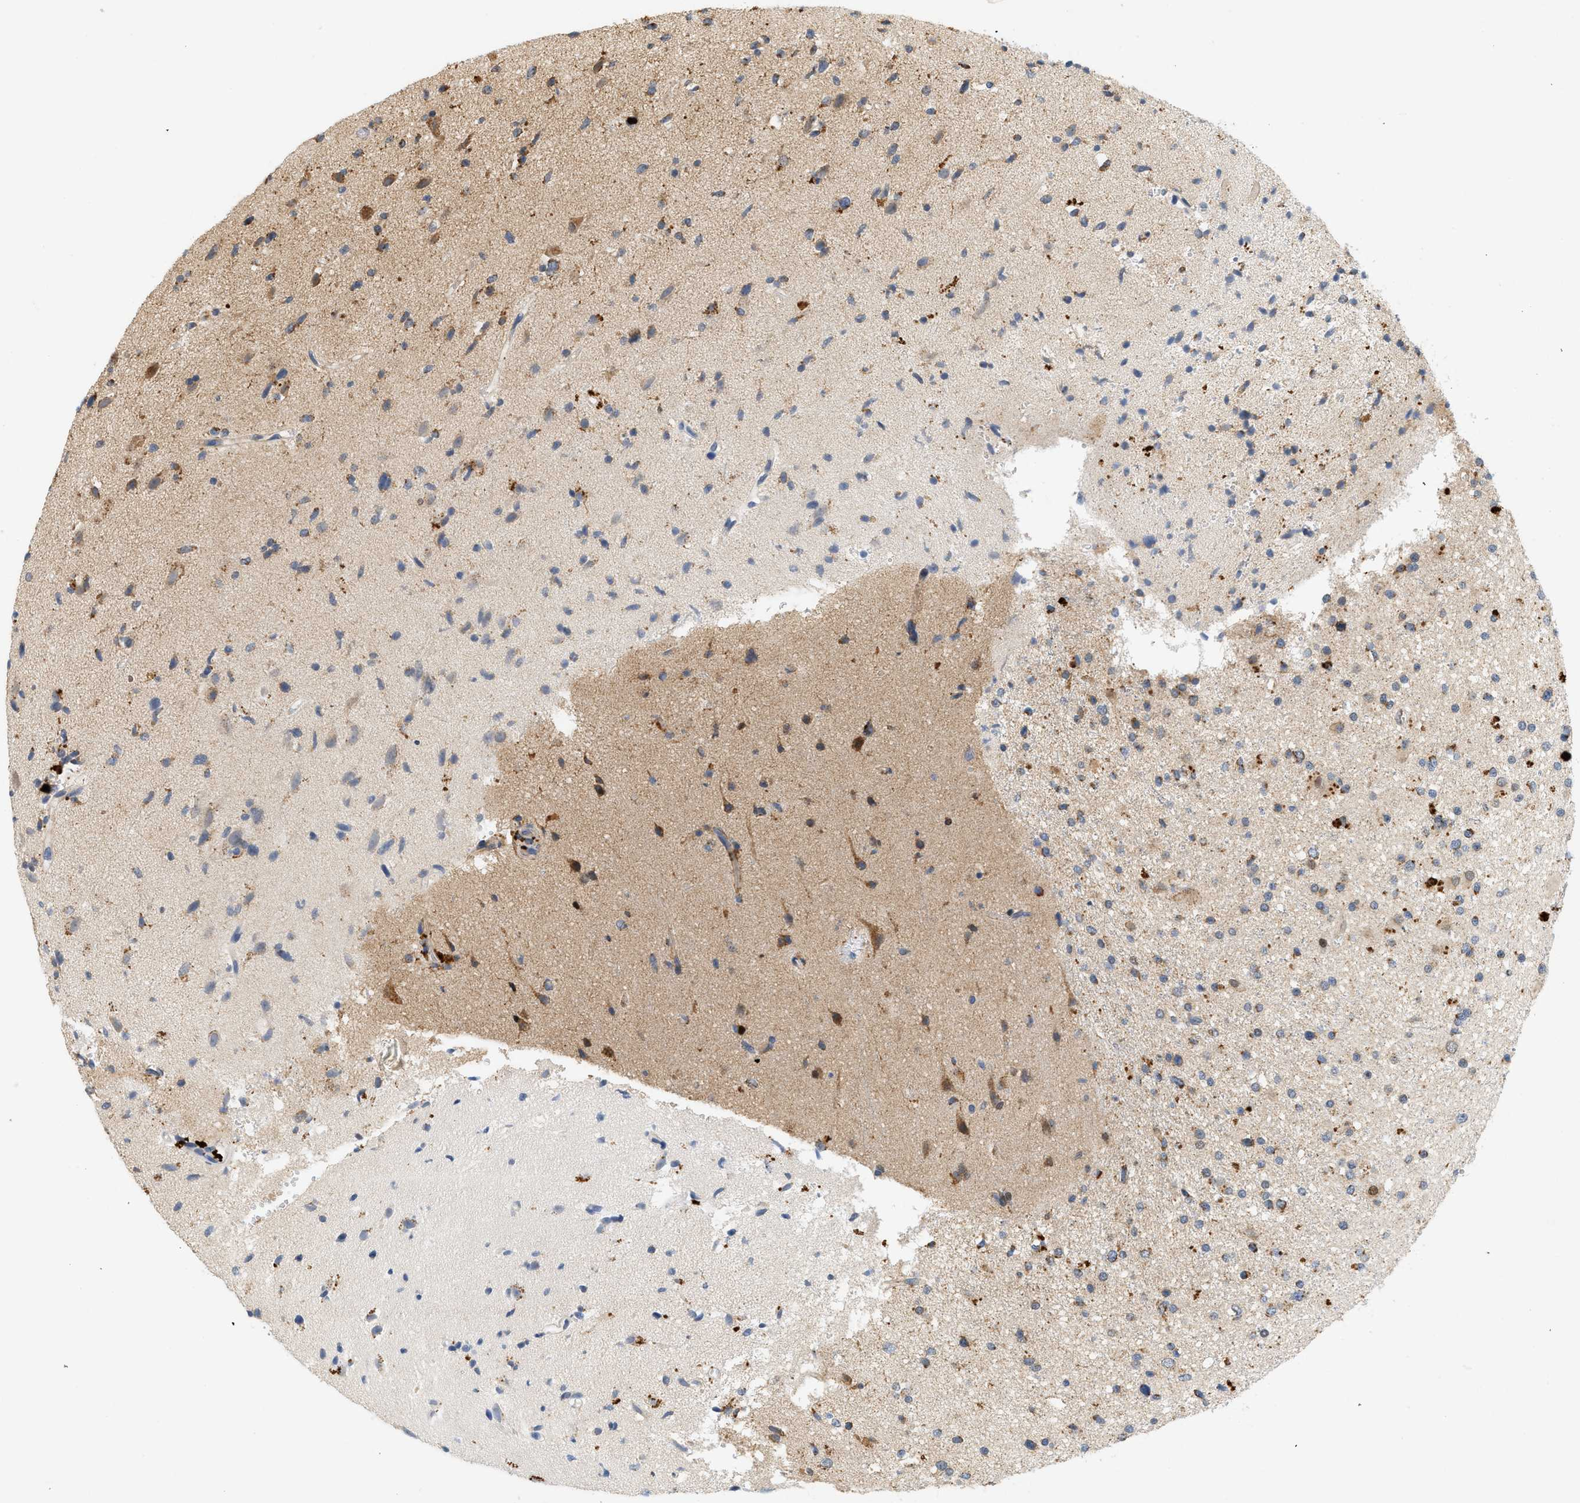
{"staining": {"intensity": "moderate", "quantity": "25%-75%", "location": "cytoplasmic/membranous"}, "tissue": "glioma", "cell_type": "Tumor cells", "image_type": "cancer", "snomed": [{"axis": "morphology", "description": "Glioma, malignant, High grade"}, {"axis": "topography", "description": "Brain"}], "caption": "Immunohistochemical staining of glioma shows medium levels of moderate cytoplasmic/membranous protein positivity in approximately 25%-75% of tumor cells.", "gene": "MCU", "patient": {"sex": "male", "age": 33}}